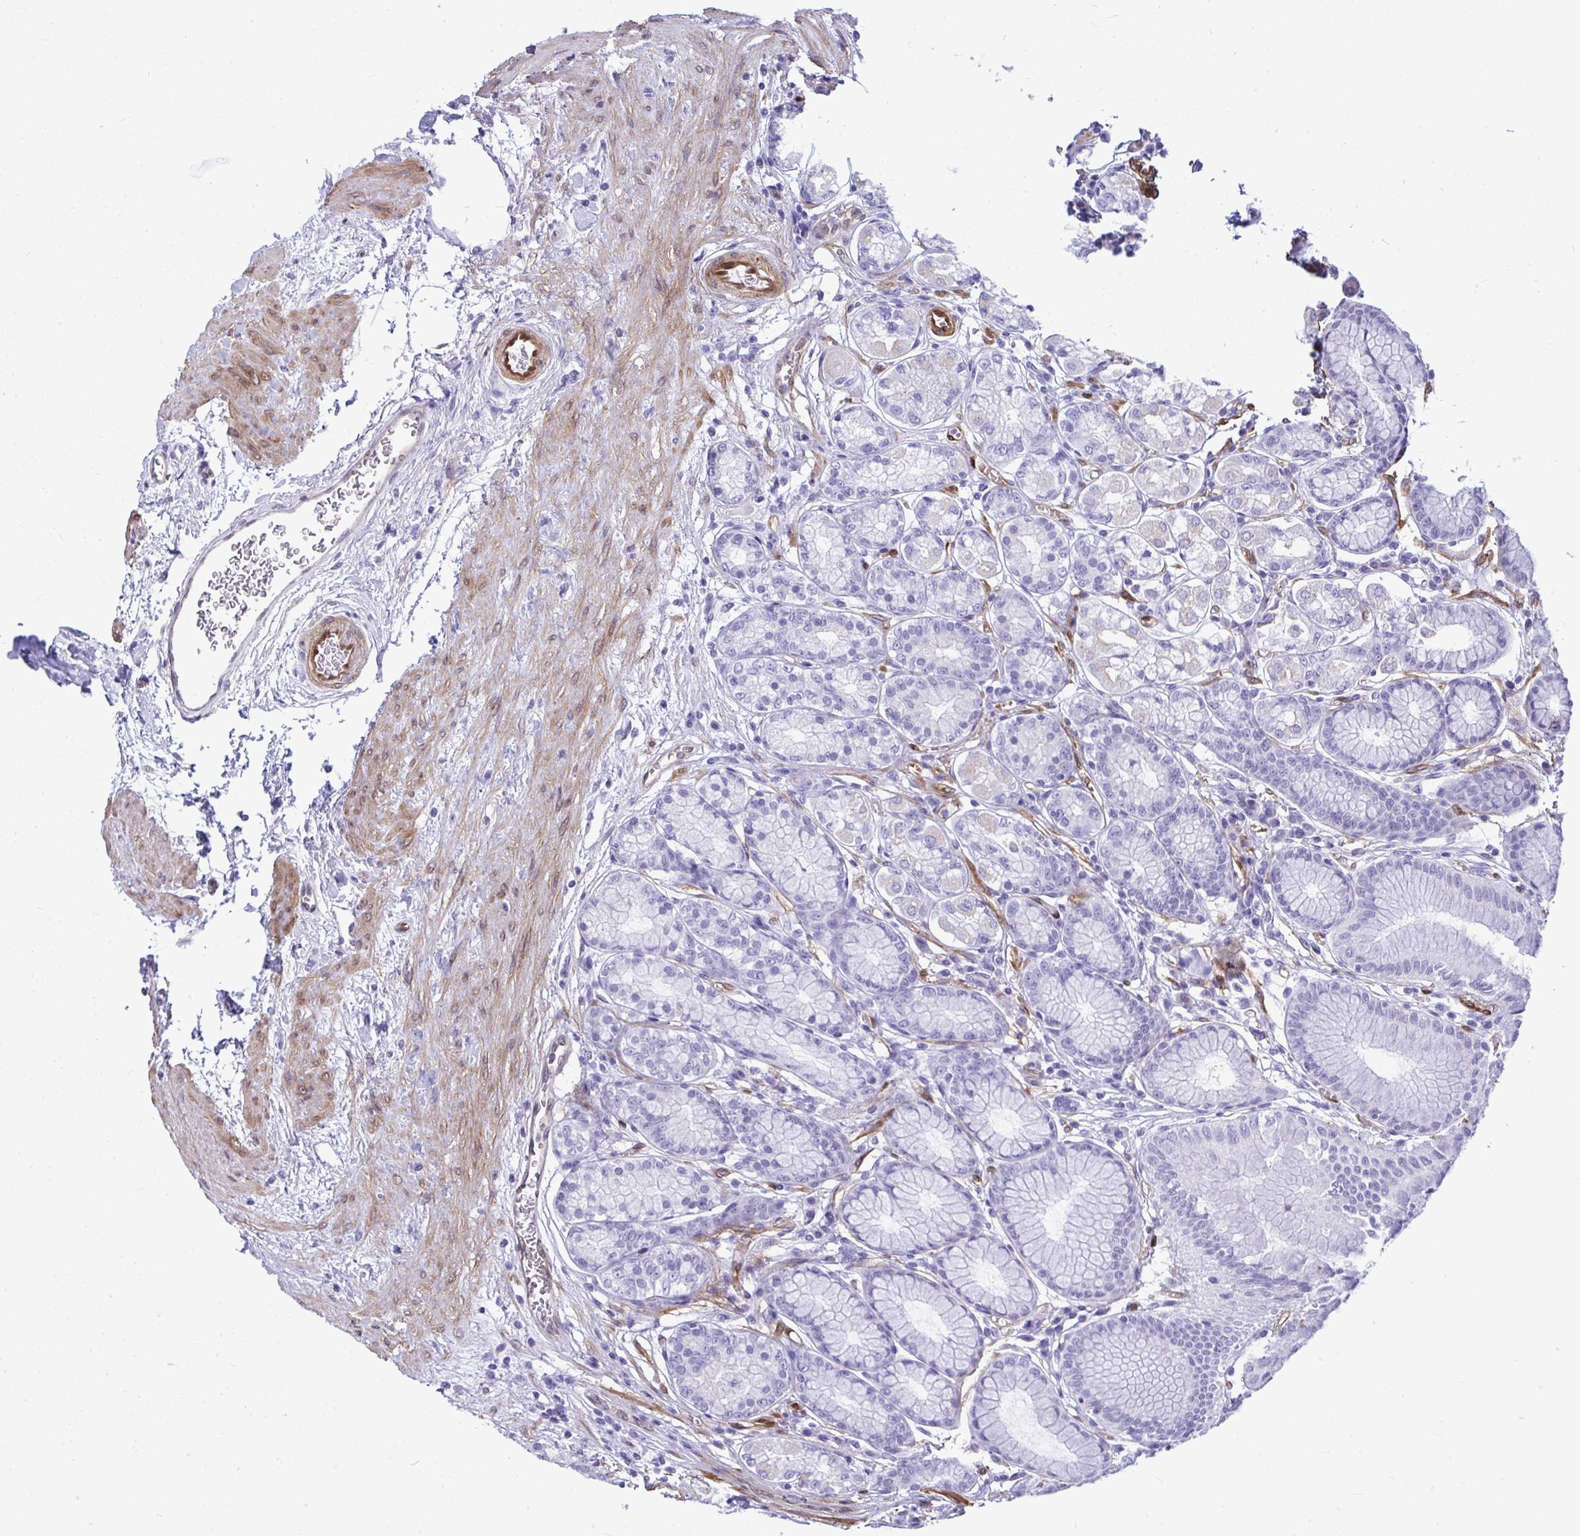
{"staining": {"intensity": "negative", "quantity": "none", "location": "none"}, "tissue": "stomach", "cell_type": "Glandular cells", "image_type": "normal", "snomed": [{"axis": "morphology", "description": "Normal tissue, NOS"}, {"axis": "topography", "description": "Stomach"}, {"axis": "topography", "description": "Stomach, lower"}], "caption": "Glandular cells are negative for brown protein staining in unremarkable stomach. (DAB IHC, high magnification).", "gene": "LIMS2", "patient": {"sex": "male", "age": 76}}